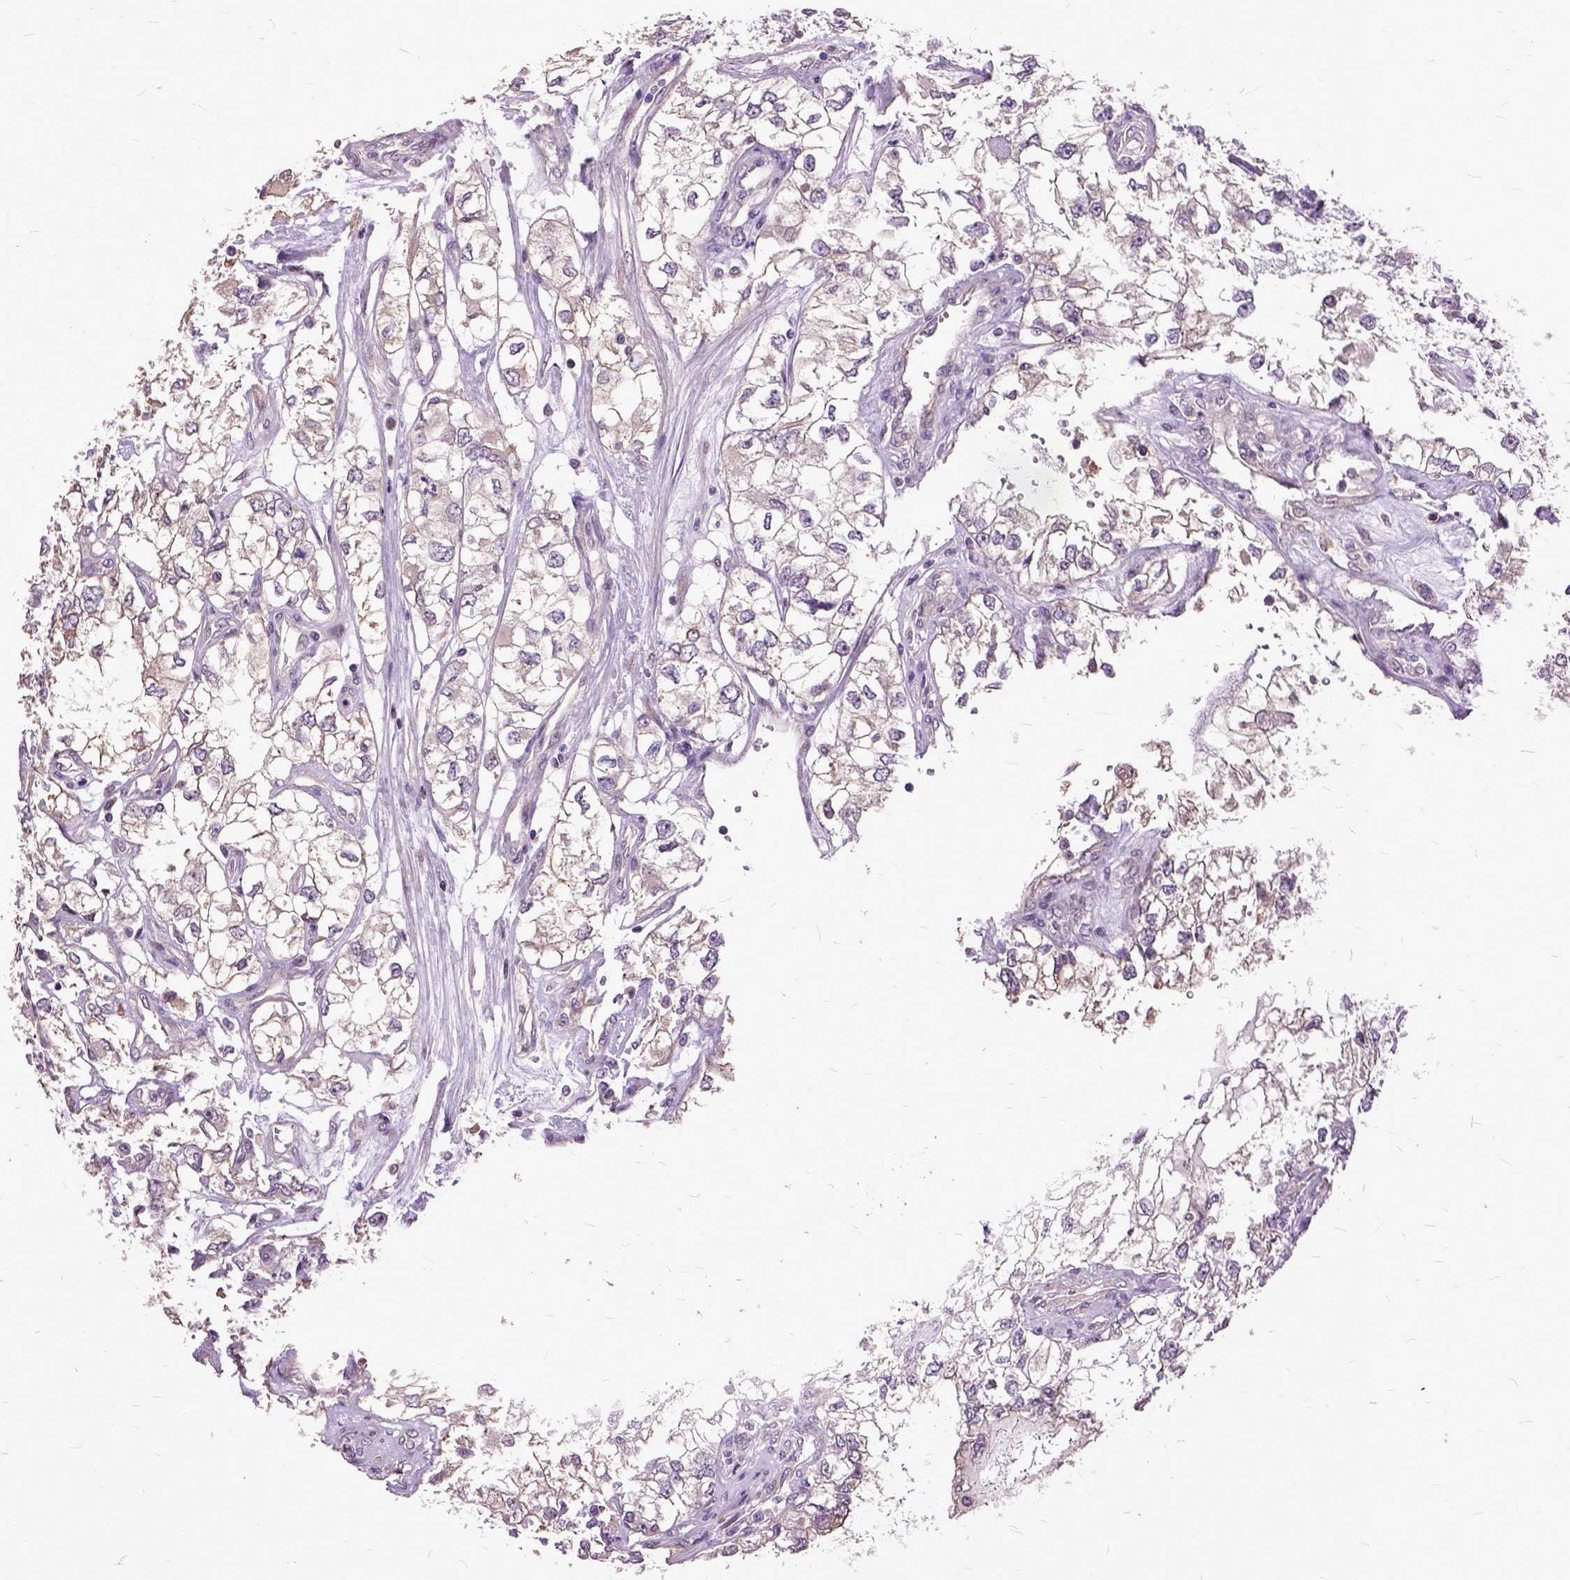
{"staining": {"intensity": "negative", "quantity": "none", "location": "none"}, "tissue": "renal cancer", "cell_type": "Tumor cells", "image_type": "cancer", "snomed": [{"axis": "morphology", "description": "Adenocarcinoma, NOS"}, {"axis": "topography", "description": "Kidney"}], "caption": "Histopathology image shows no significant protein staining in tumor cells of adenocarcinoma (renal).", "gene": "AREG", "patient": {"sex": "female", "age": 59}}